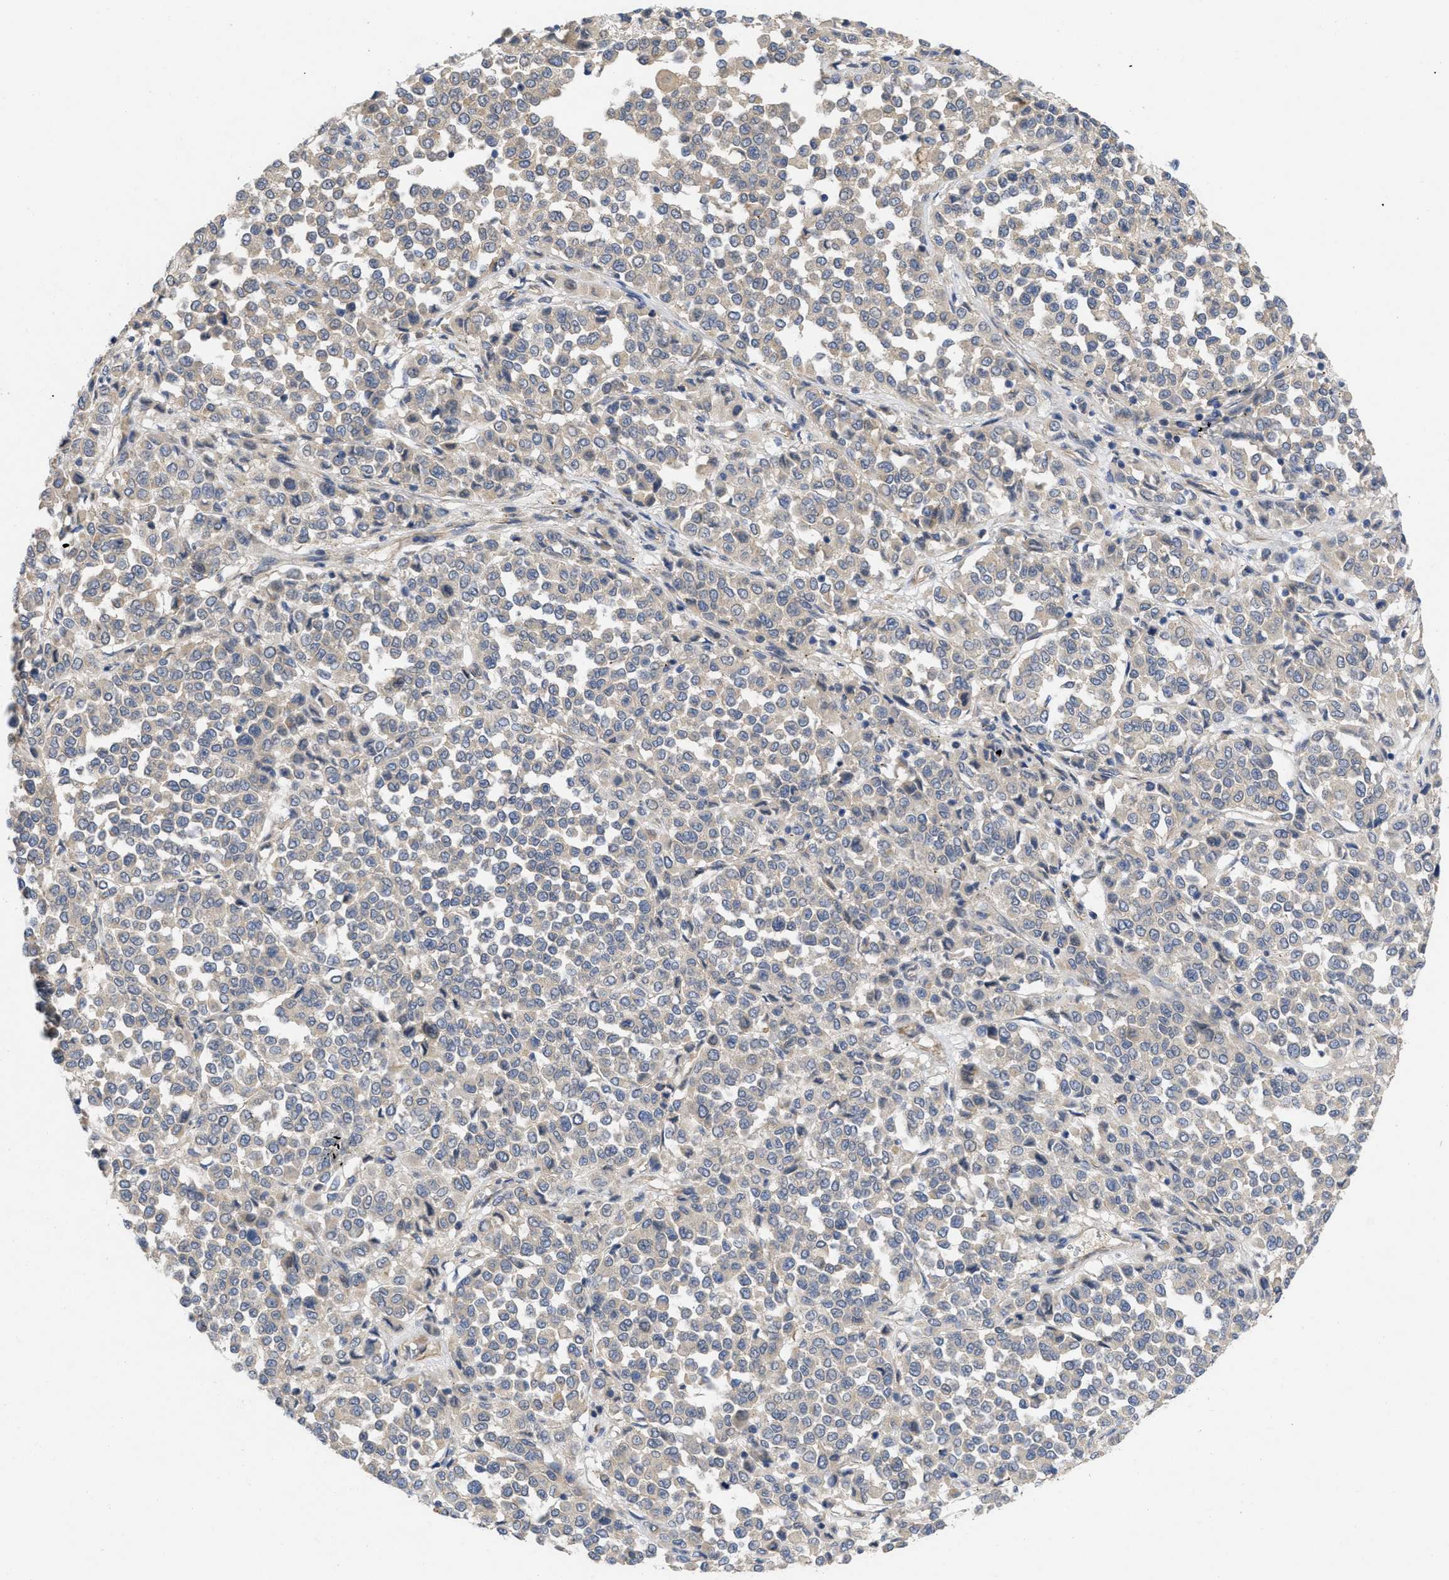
{"staining": {"intensity": "negative", "quantity": "none", "location": "none"}, "tissue": "melanoma", "cell_type": "Tumor cells", "image_type": "cancer", "snomed": [{"axis": "morphology", "description": "Malignant melanoma, Metastatic site"}, {"axis": "topography", "description": "Pancreas"}], "caption": "Tumor cells are negative for protein expression in human melanoma. (Immunohistochemistry (ihc), brightfield microscopy, high magnification).", "gene": "ARHGEF26", "patient": {"sex": "female", "age": 30}}